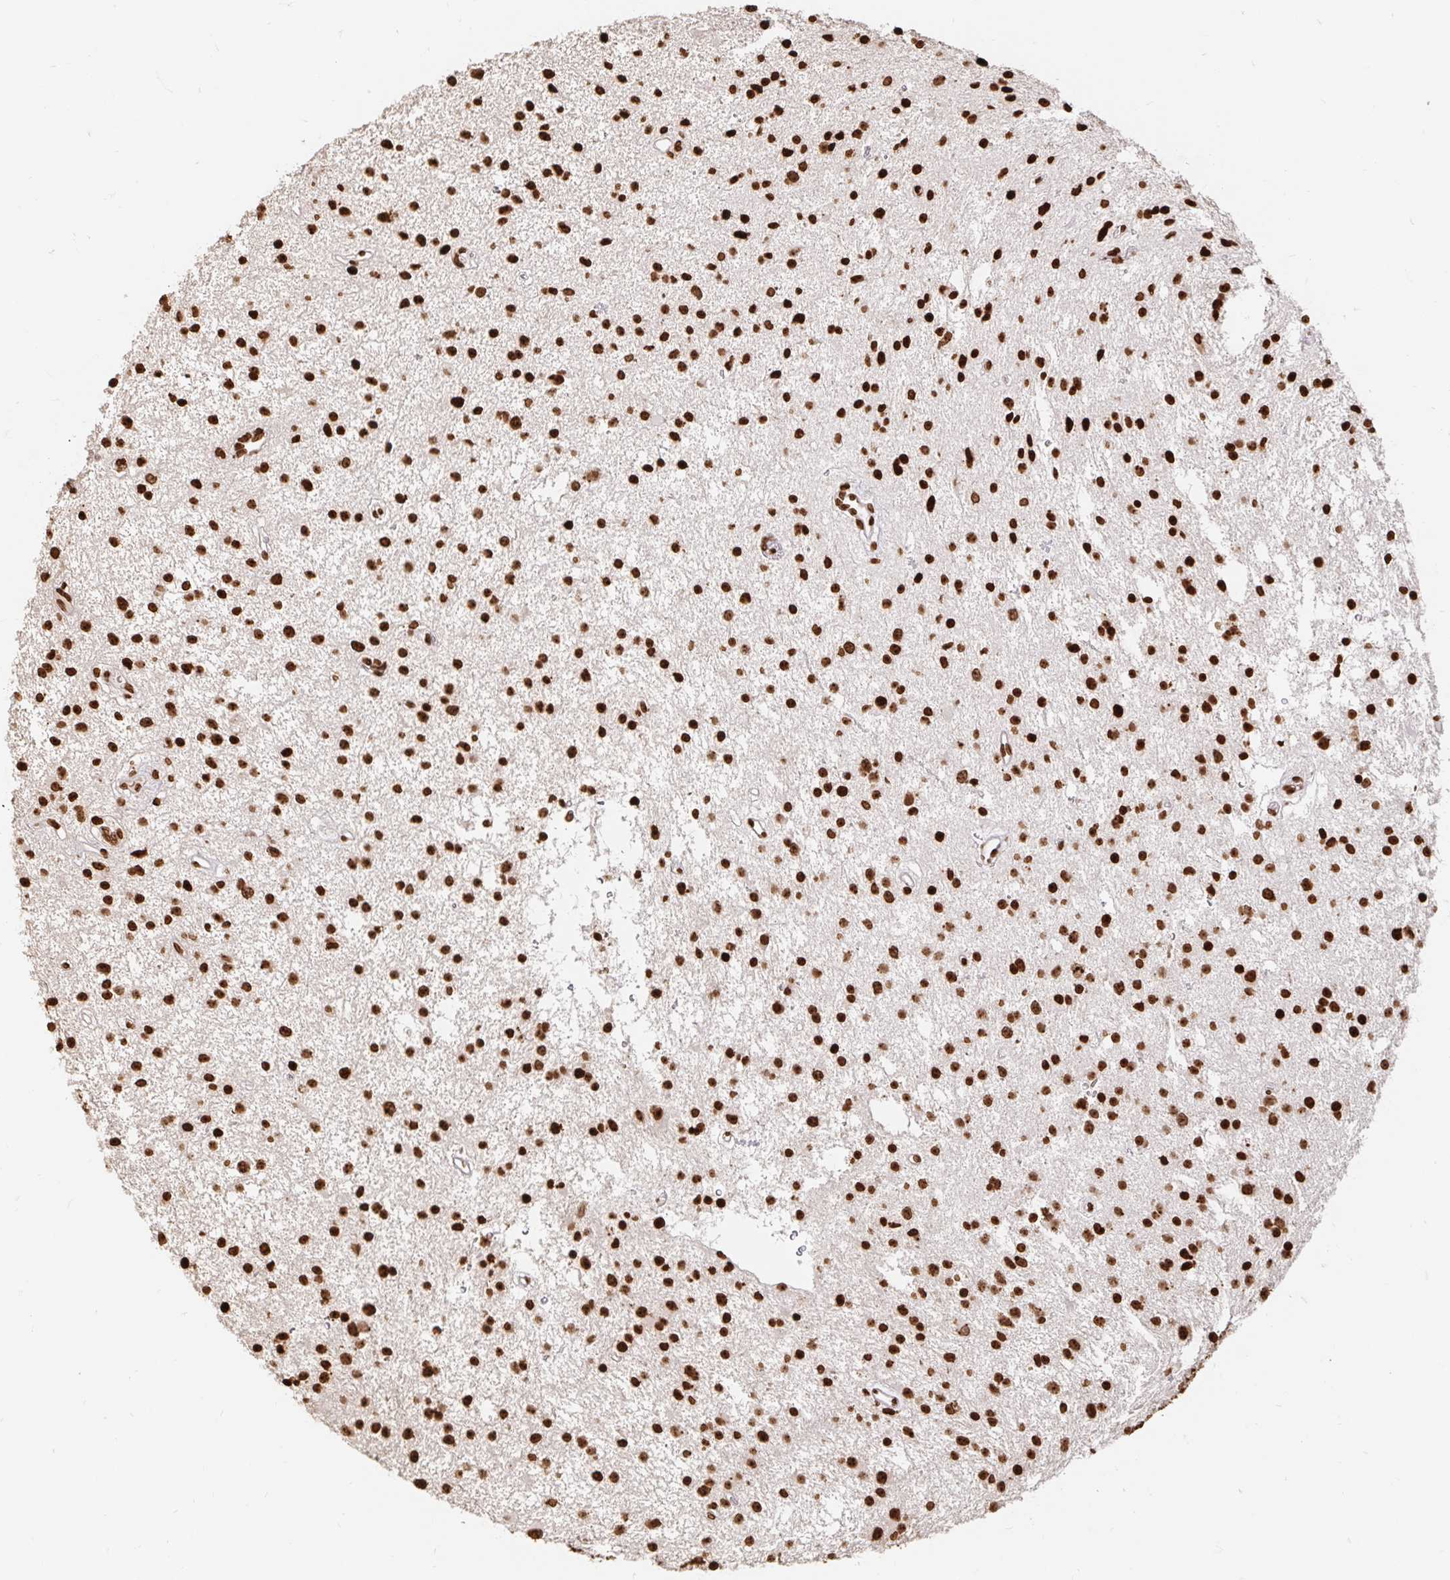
{"staining": {"intensity": "strong", "quantity": ">75%", "location": "nuclear"}, "tissue": "glioma", "cell_type": "Tumor cells", "image_type": "cancer", "snomed": [{"axis": "morphology", "description": "Glioma, malignant, Low grade"}, {"axis": "topography", "description": "Brain"}], "caption": "Glioma tissue displays strong nuclear staining in about >75% of tumor cells", "gene": "H2BC5", "patient": {"sex": "male", "age": 43}}